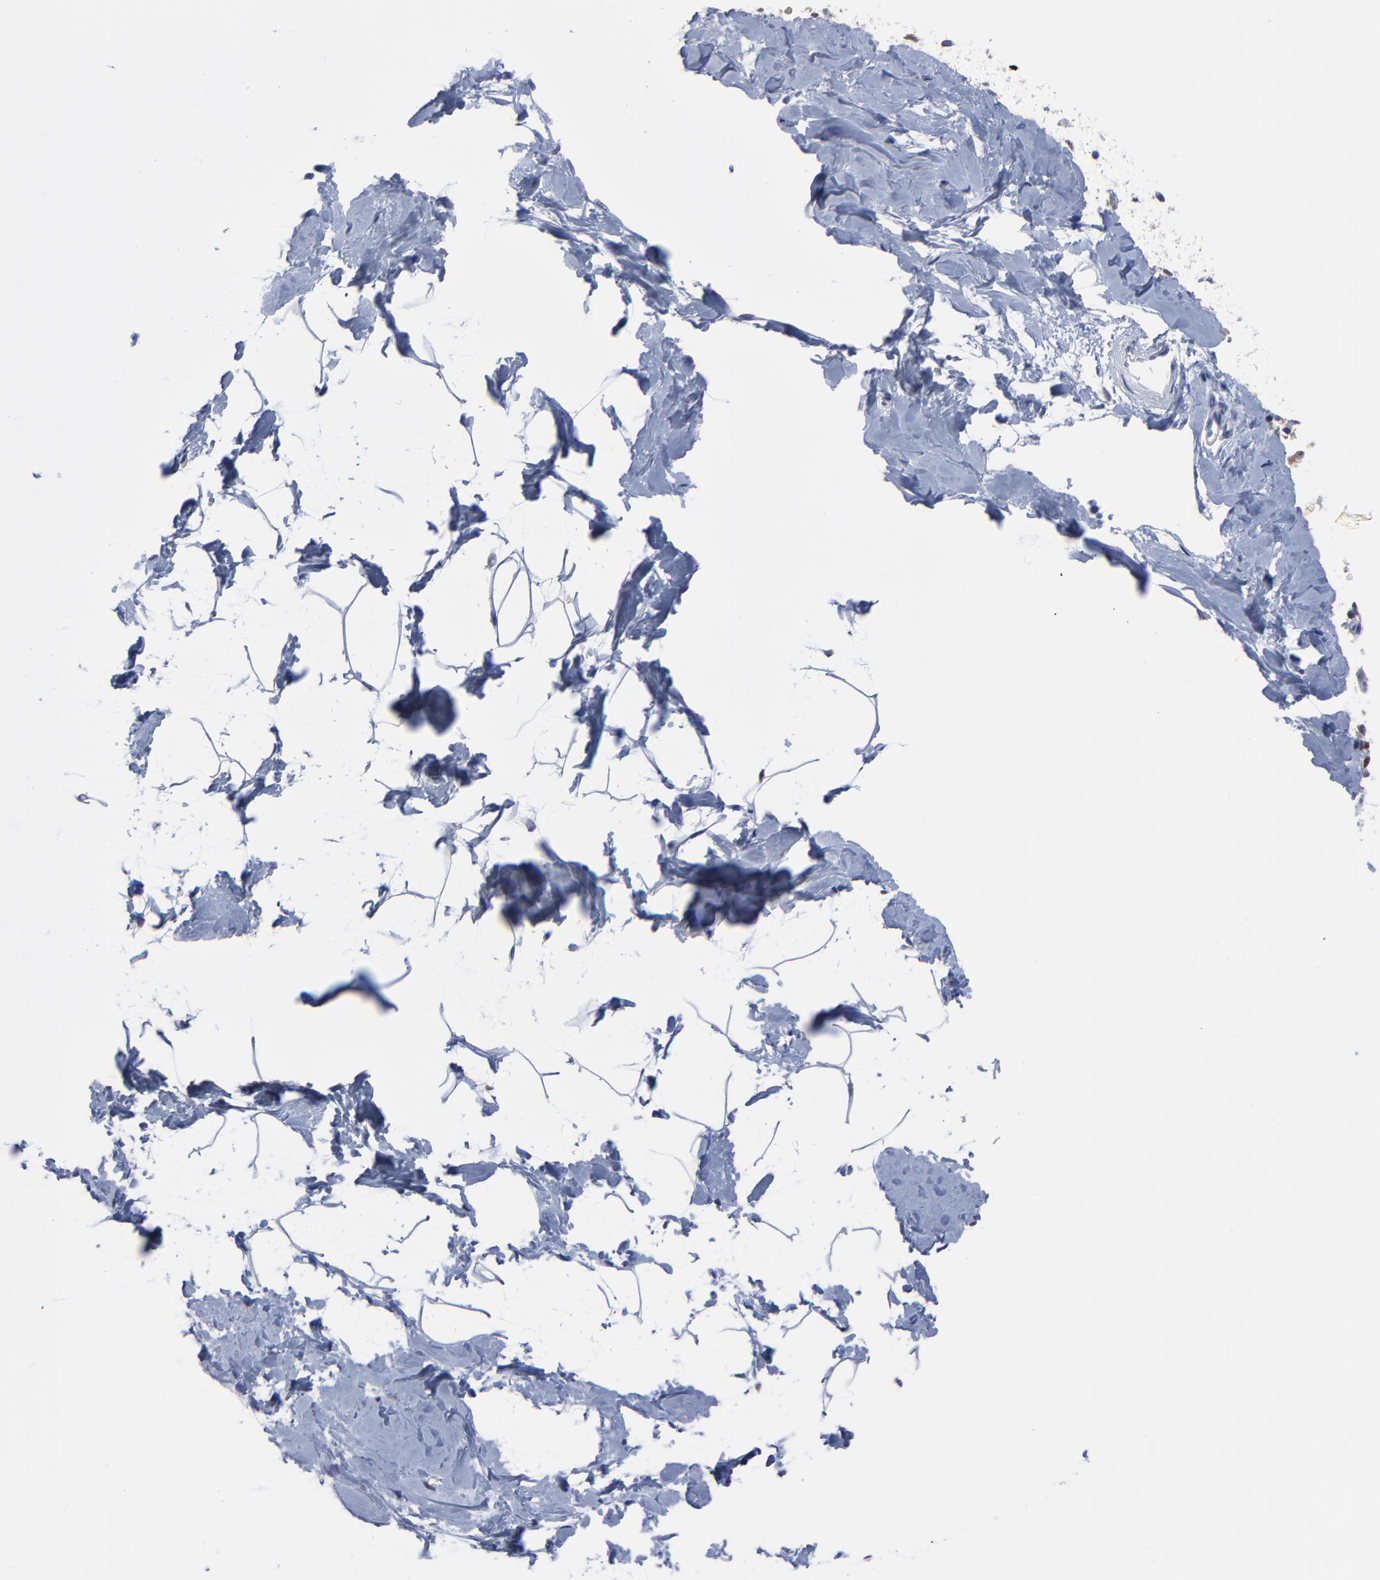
{"staining": {"intensity": "negative", "quantity": "none", "location": "none"}, "tissue": "breast", "cell_type": "Adipocytes", "image_type": "normal", "snomed": [{"axis": "morphology", "description": "Normal tissue, NOS"}, {"axis": "topography", "description": "Breast"}], "caption": "IHC histopathology image of unremarkable breast: human breast stained with DAB (3,3'-diaminobenzidine) displays no significant protein staining in adipocytes. The staining is performed using DAB brown chromogen with nuclei counter-stained in using hematoxylin.", "gene": "SMARCA1", "patient": {"sex": "female", "age": 23}}